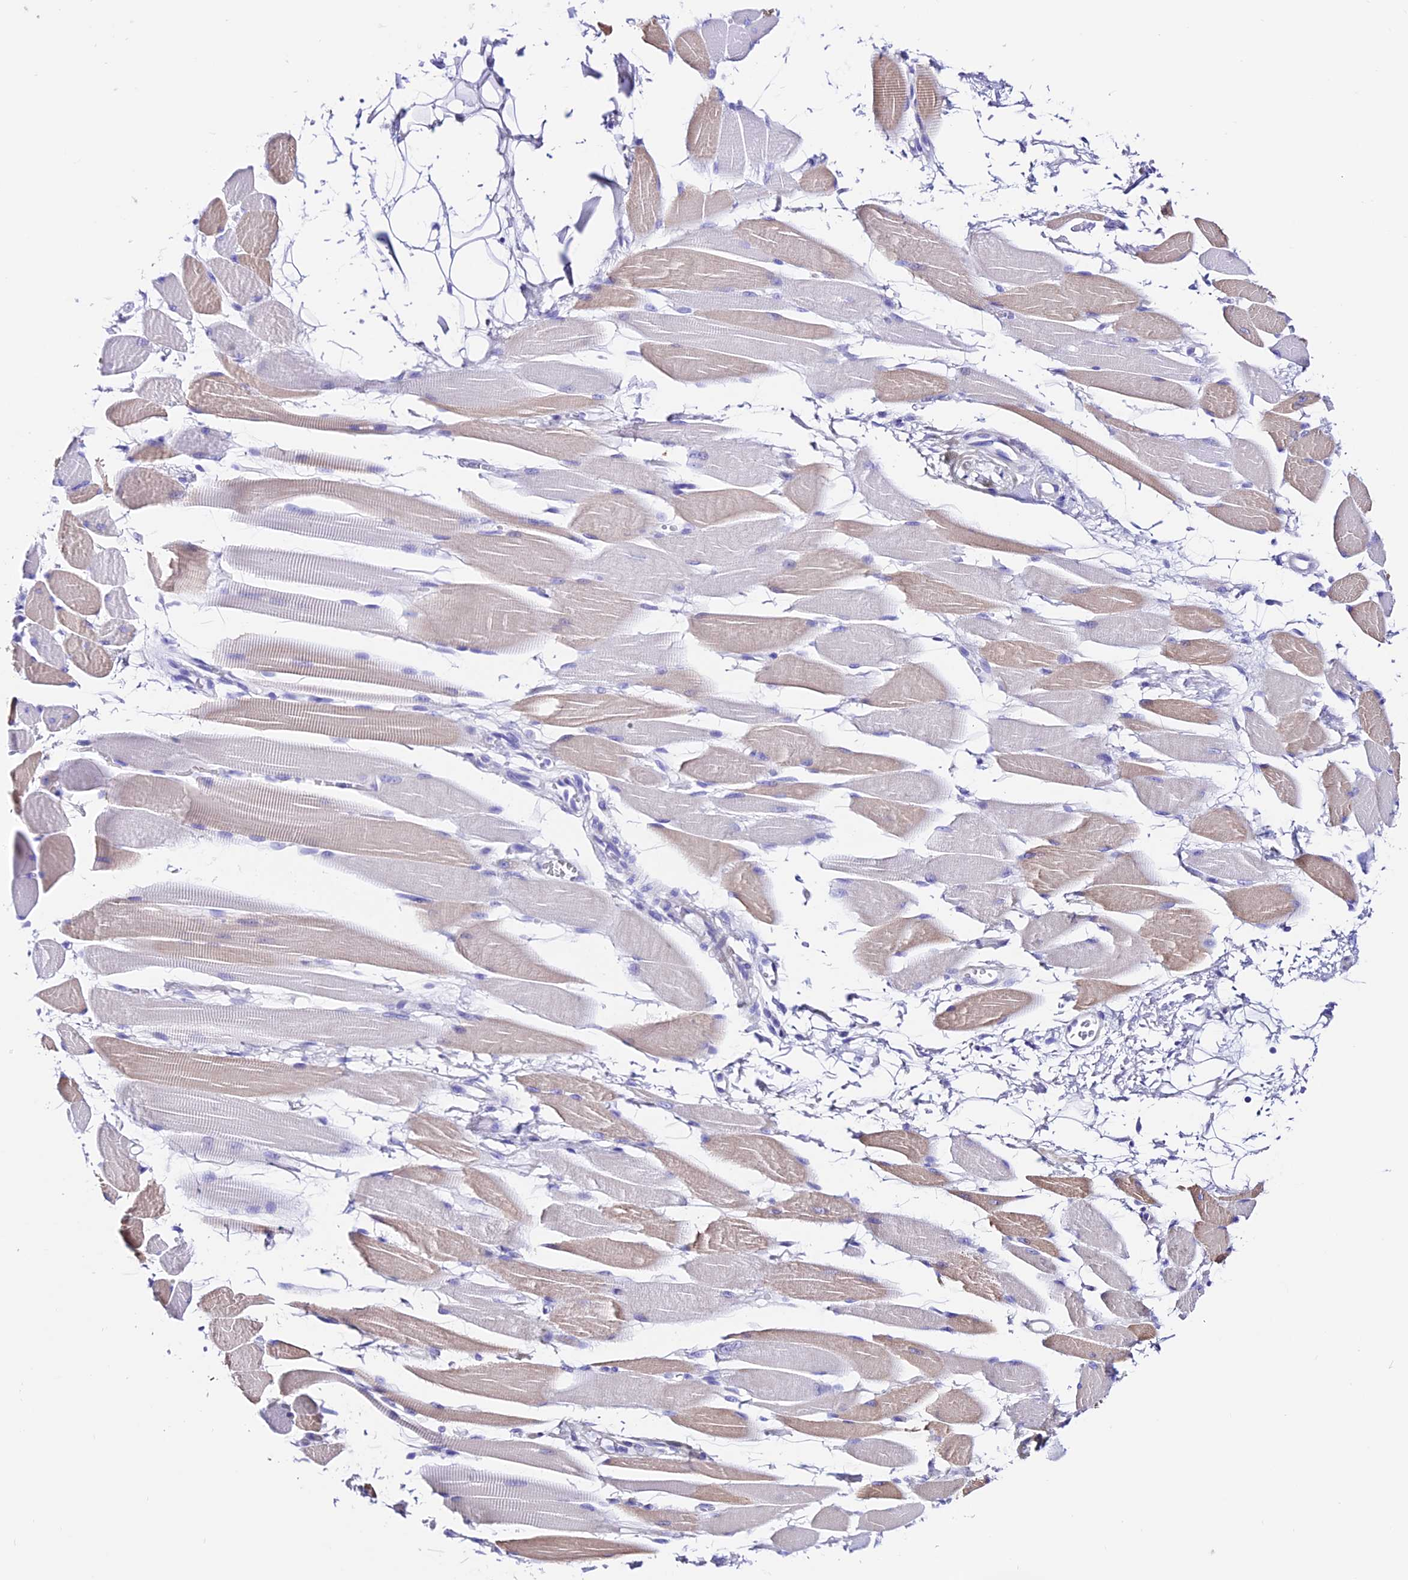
{"staining": {"intensity": "weak", "quantity": "25%-75%", "location": "cytoplasmic/membranous"}, "tissue": "skeletal muscle", "cell_type": "Myocytes", "image_type": "normal", "snomed": [{"axis": "morphology", "description": "Normal tissue, NOS"}, {"axis": "topography", "description": "Skeletal muscle"}, {"axis": "topography", "description": "Oral tissue"}, {"axis": "topography", "description": "Peripheral nerve tissue"}], "caption": "This photomicrograph exhibits immunohistochemistry (IHC) staining of normal human skeletal muscle, with low weak cytoplasmic/membranous positivity in approximately 25%-75% of myocytes.", "gene": "TRMT44", "patient": {"sex": "female", "age": 84}}